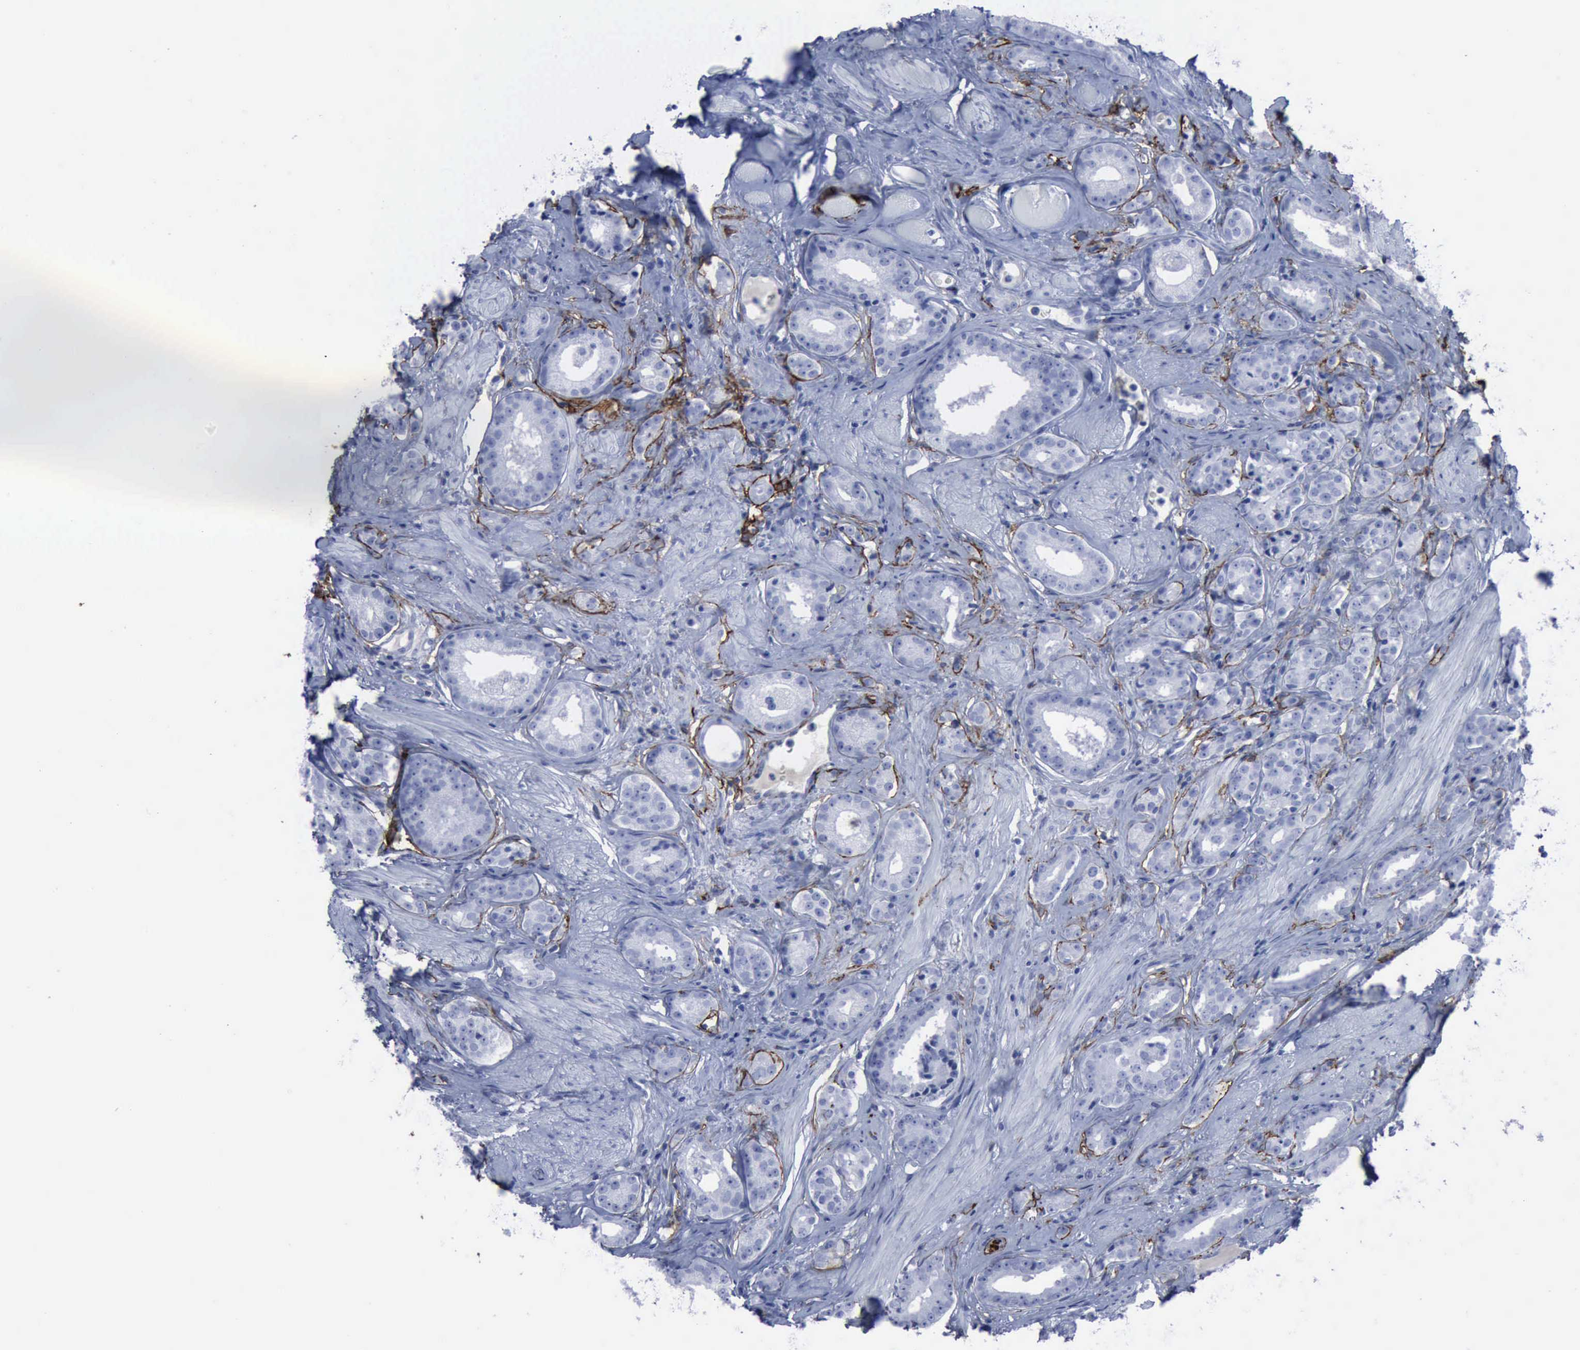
{"staining": {"intensity": "negative", "quantity": "none", "location": "none"}, "tissue": "prostate cancer", "cell_type": "Tumor cells", "image_type": "cancer", "snomed": [{"axis": "morphology", "description": "Adenocarcinoma, Medium grade"}, {"axis": "topography", "description": "Prostate"}], "caption": "Protein analysis of prostate medium-grade adenocarcinoma demonstrates no significant positivity in tumor cells.", "gene": "NGFR", "patient": {"sex": "male", "age": 53}}